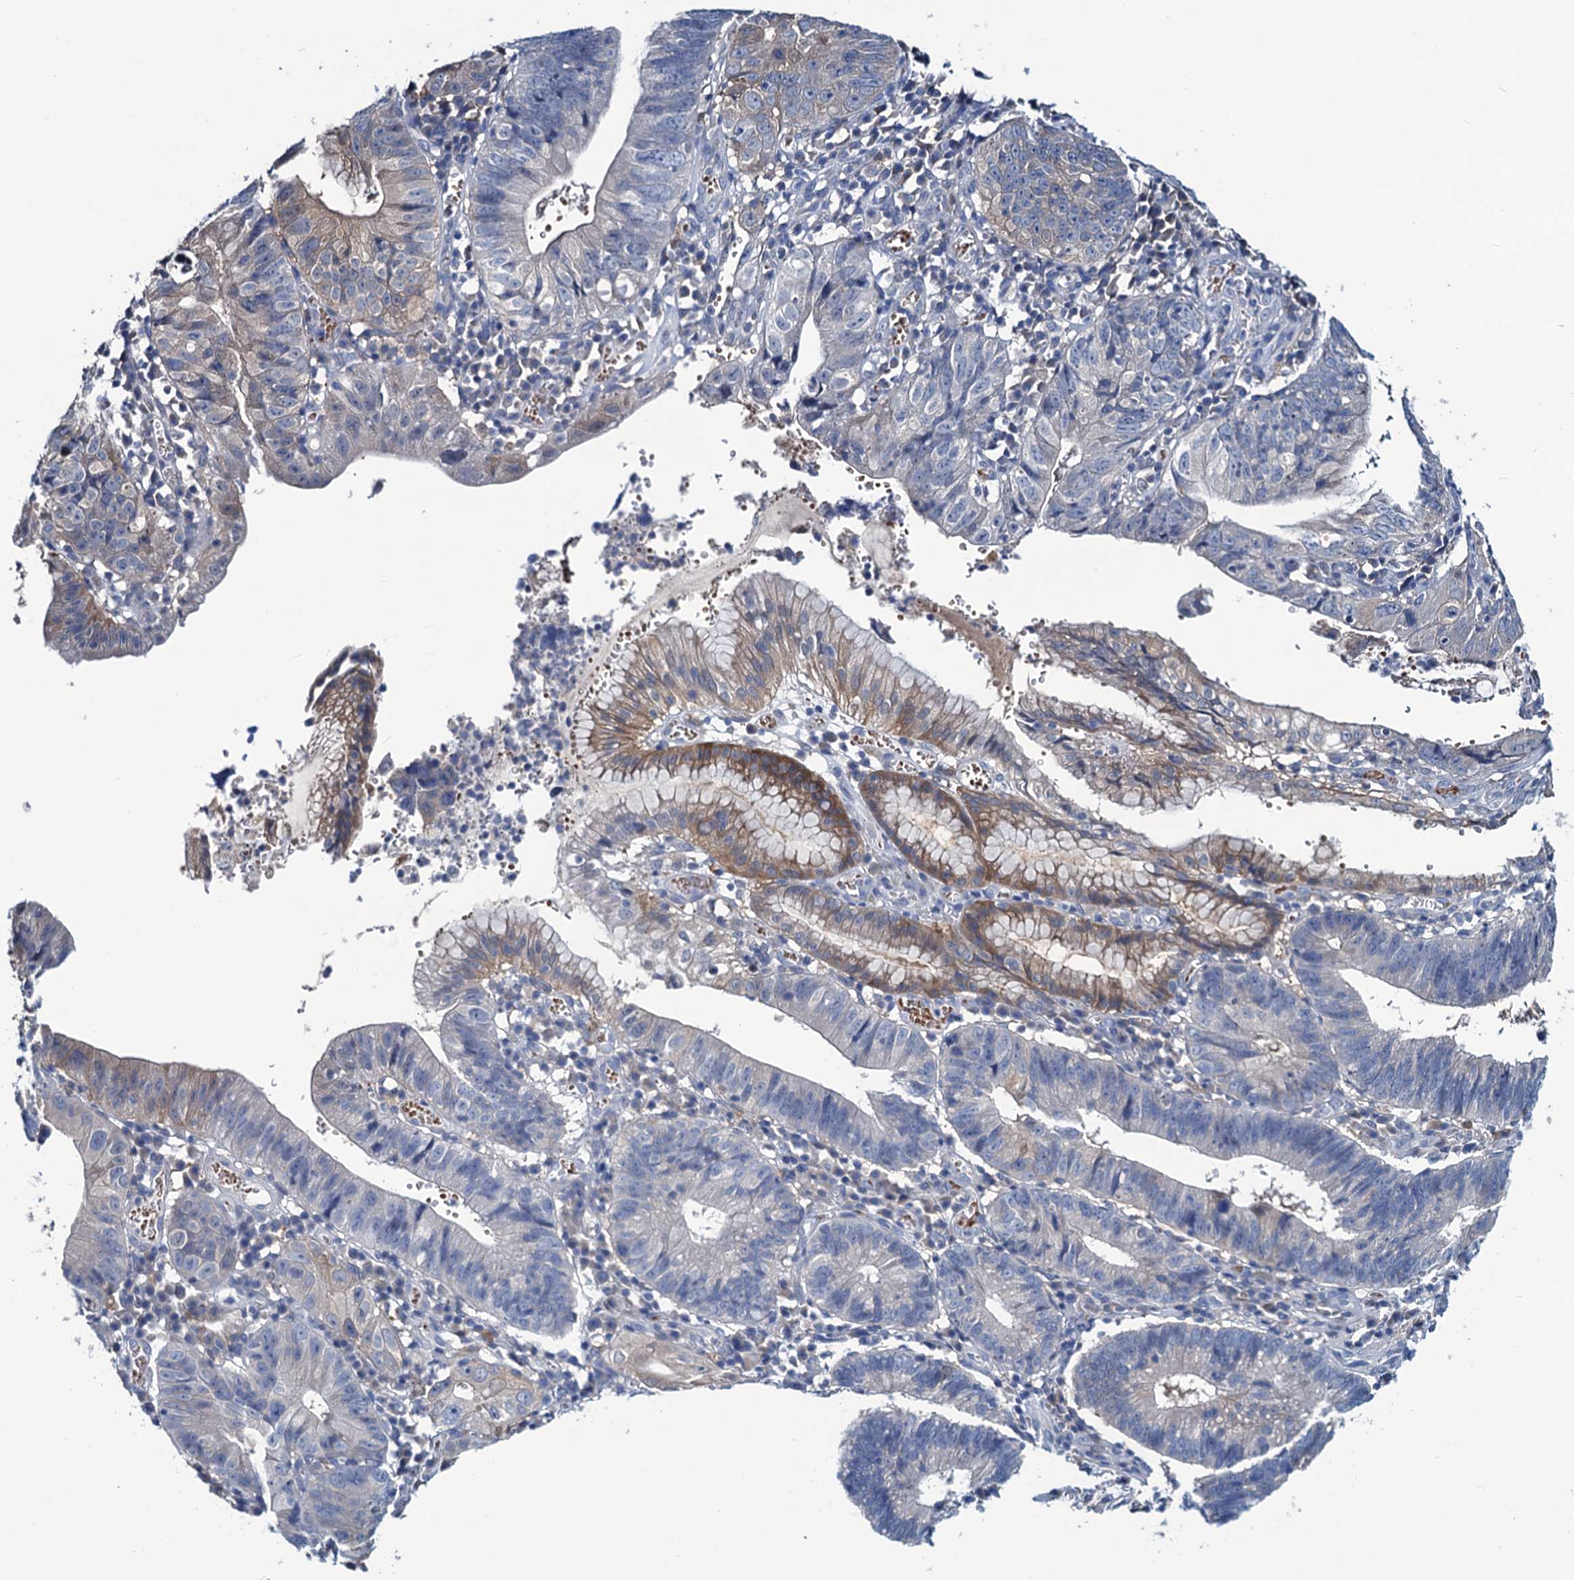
{"staining": {"intensity": "negative", "quantity": "none", "location": "none"}, "tissue": "stomach cancer", "cell_type": "Tumor cells", "image_type": "cancer", "snomed": [{"axis": "morphology", "description": "Adenocarcinoma, NOS"}, {"axis": "topography", "description": "Stomach"}], "caption": "Stomach cancer was stained to show a protein in brown. There is no significant staining in tumor cells. Brightfield microscopy of immunohistochemistry stained with DAB (brown) and hematoxylin (blue), captured at high magnification.", "gene": "RTKN2", "patient": {"sex": "male", "age": 59}}